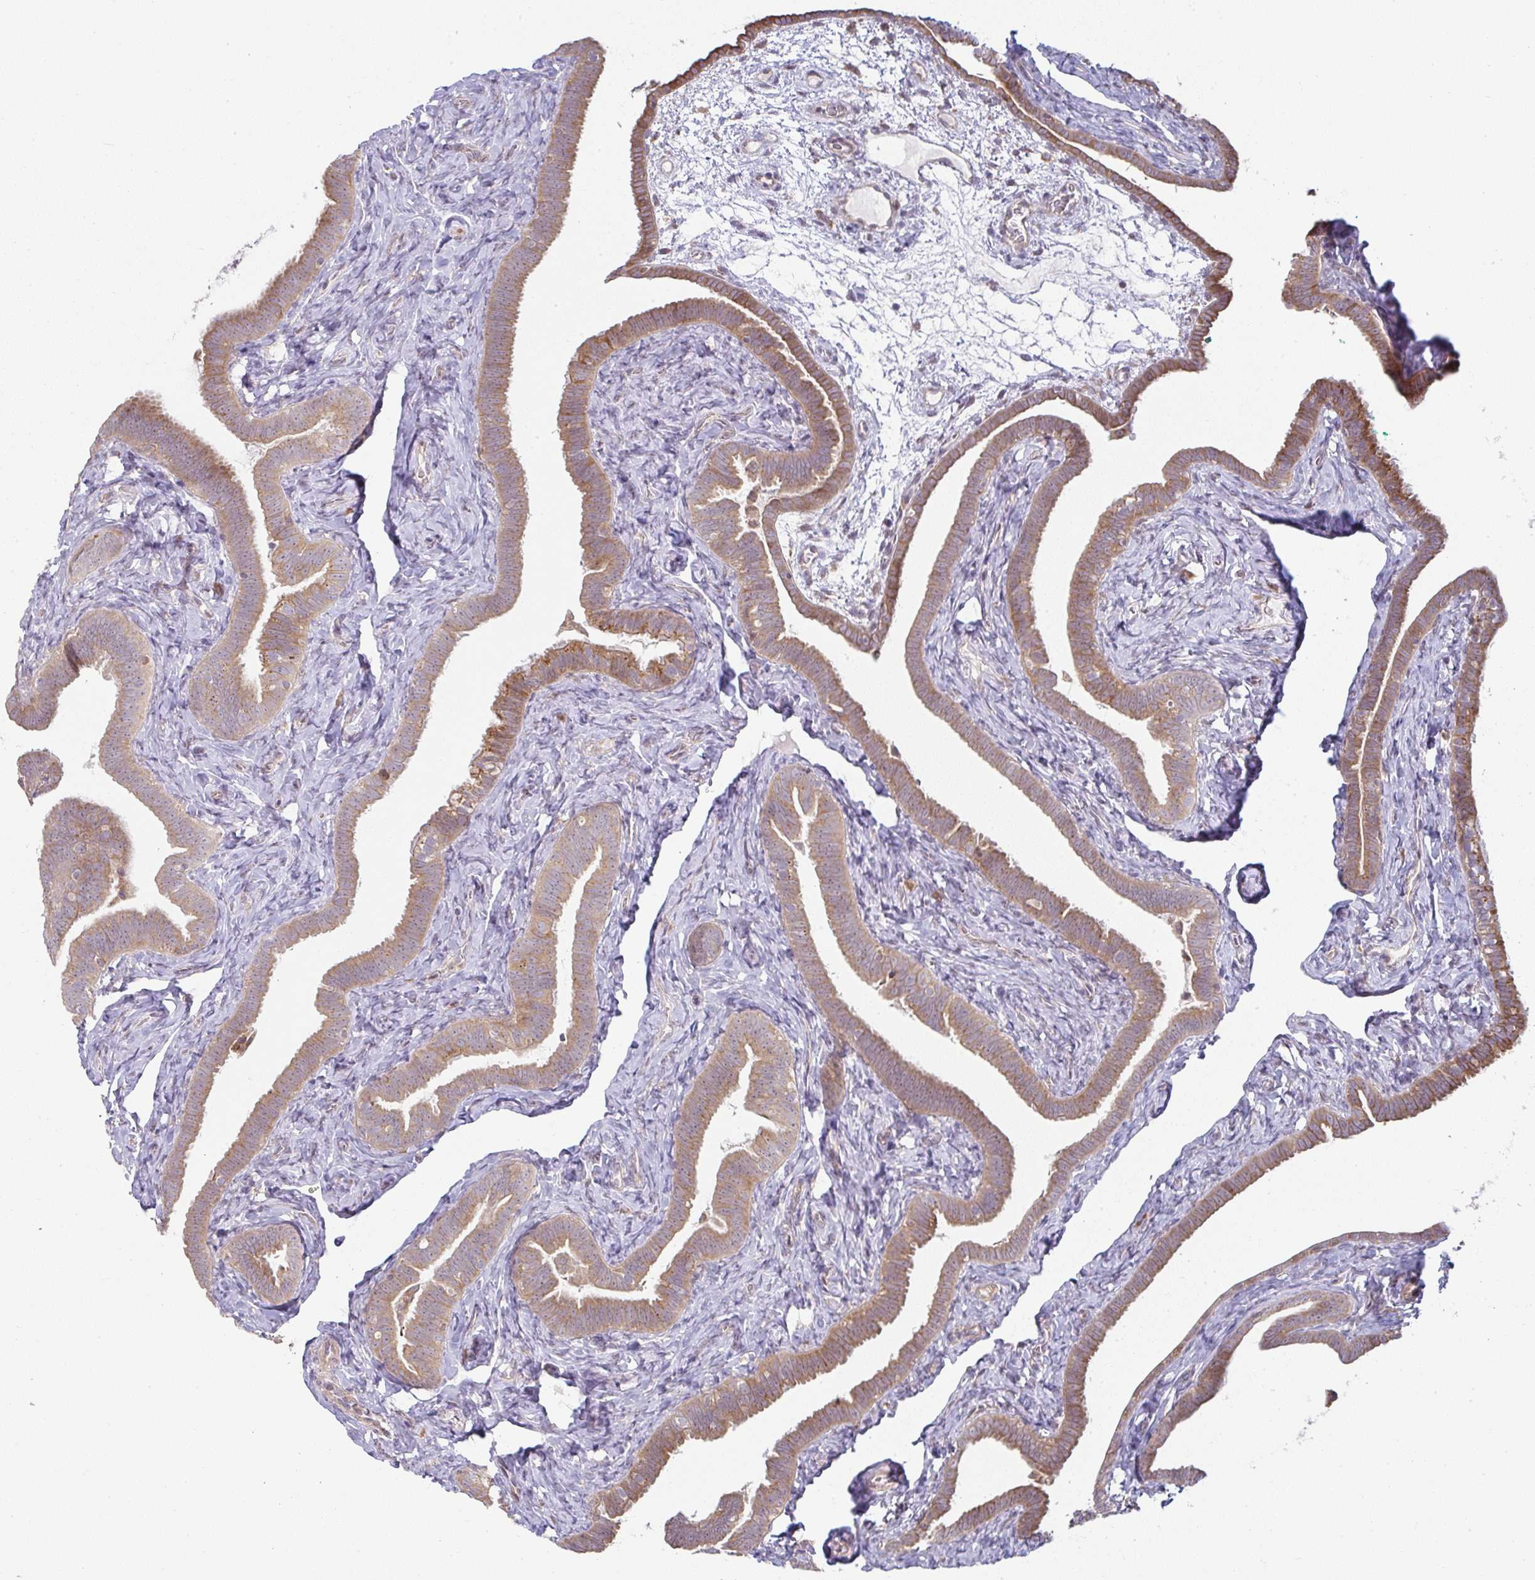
{"staining": {"intensity": "moderate", "quantity": ">75%", "location": "cytoplasmic/membranous"}, "tissue": "fallopian tube", "cell_type": "Glandular cells", "image_type": "normal", "snomed": [{"axis": "morphology", "description": "Normal tissue, NOS"}, {"axis": "topography", "description": "Fallopian tube"}], "caption": "Moderate cytoplasmic/membranous positivity is seen in about >75% of glandular cells in benign fallopian tube.", "gene": "MOB1A", "patient": {"sex": "female", "age": 69}}